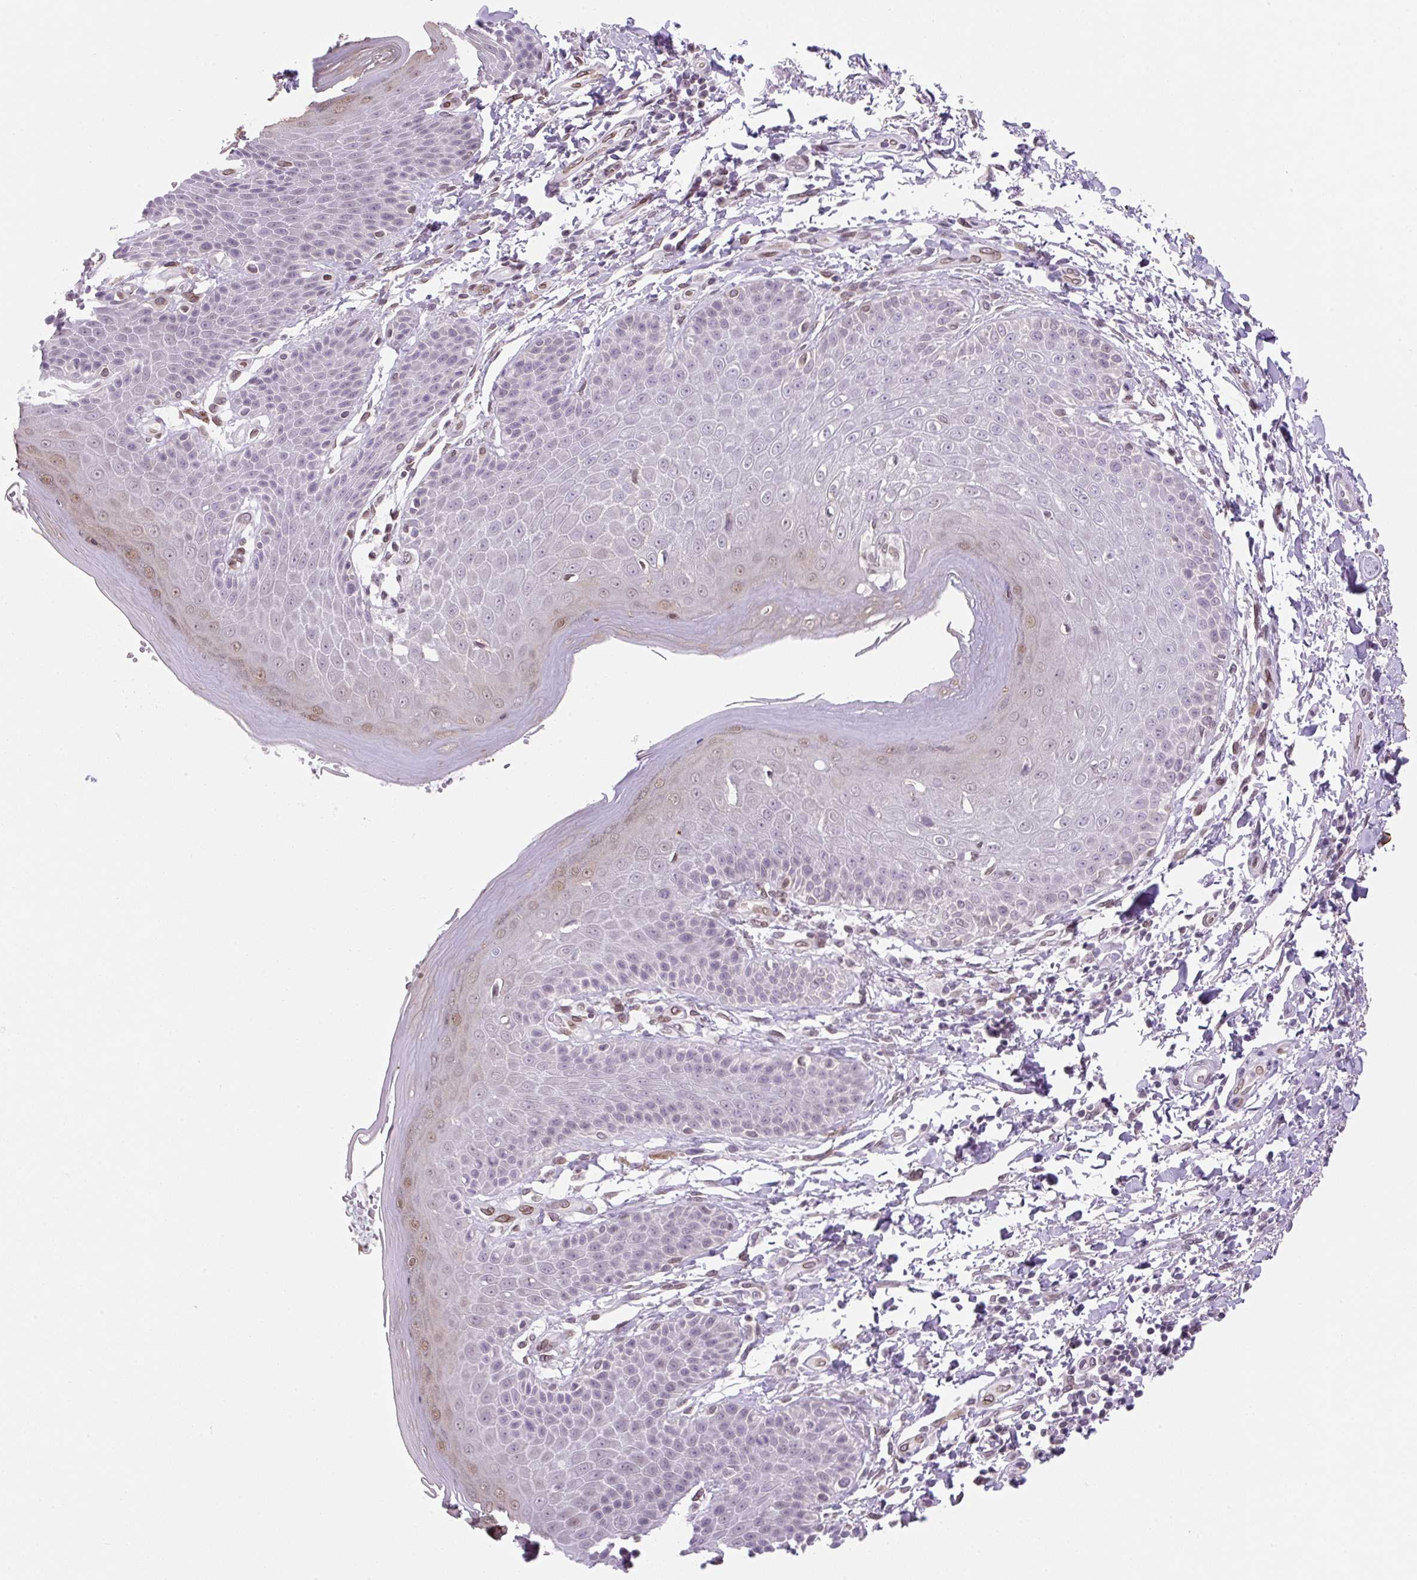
{"staining": {"intensity": "weak", "quantity": "<25%", "location": "nuclear"}, "tissue": "skin", "cell_type": "Epidermal cells", "image_type": "normal", "snomed": [{"axis": "morphology", "description": "Normal tissue, NOS"}, {"axis": "topography", "description": "Peripheral nerve tissue"}], "caption": "IHC micrograph of unremarkable skin: human skin stained with DAB (3,3'-diaminobenzidine) reveals no significant protein expression in epidermal cells.", "gene": "SYNE3", "patient": {"sex": "male", "age": 51}}